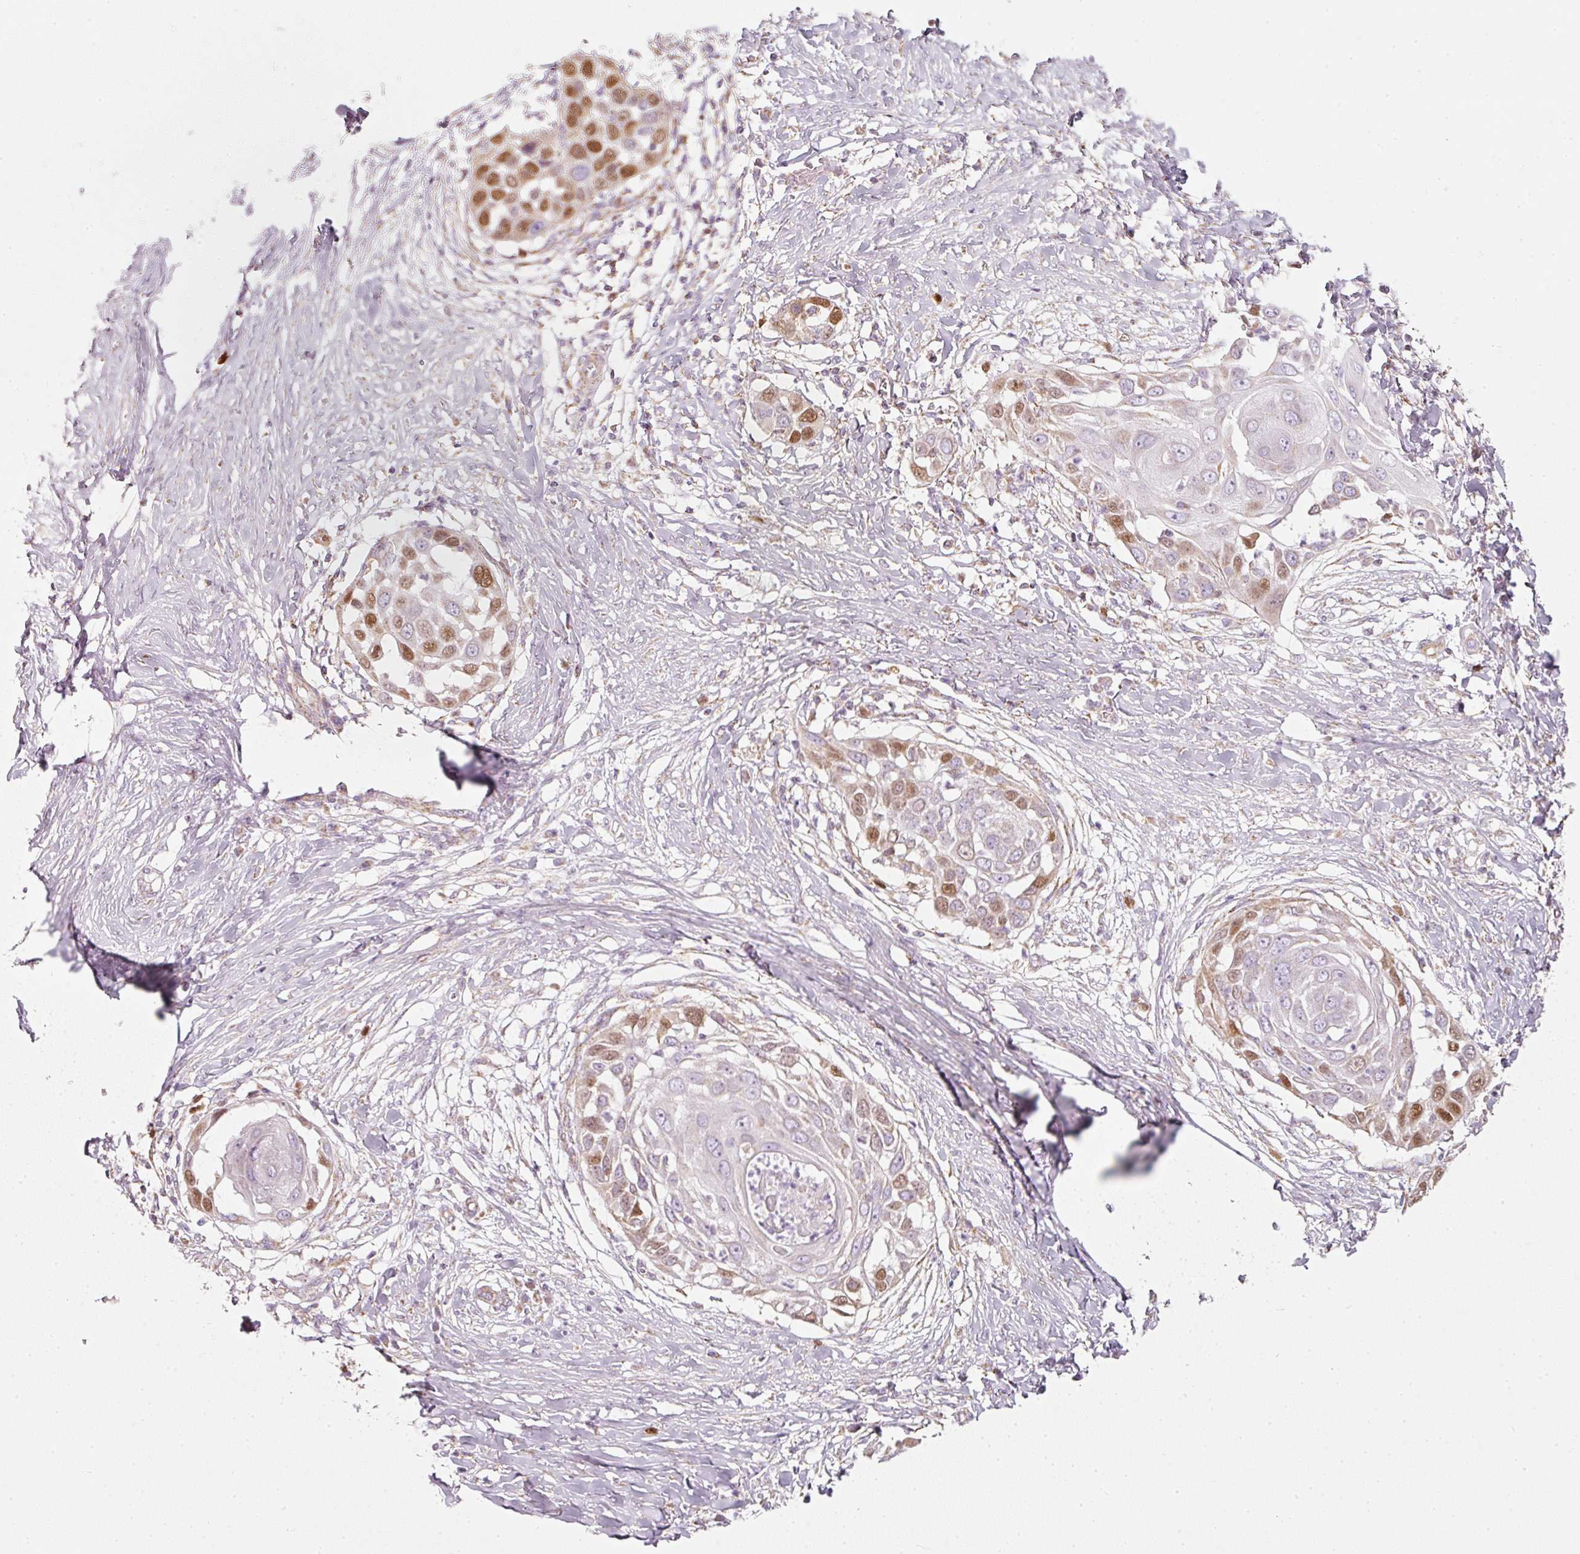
{"staining": {"intensity": "moderate", "quantity": "25%-75%", "location": "nuclear"}, "tissue": "skin cancer", "cell_type": "Tumor cells", "image_type": "cancer", "snomed": [{"axis": "morphology", "description": "Squamous cell carcinoma, NOS"}, {"axis": "topography", "description": "Skin"}], "caption": "A brown stain shows moderate nuclear expression of a protein in human skin squamous cell carcinoma tumor cells. (Stains: DAB (3,3'-diaminobenzidine) in brown, nuclei in blue, Microscopy: brightfield microscopy at high magnification).", "gene": "DUT", "patient": {"sex": "female", "age": 44}}